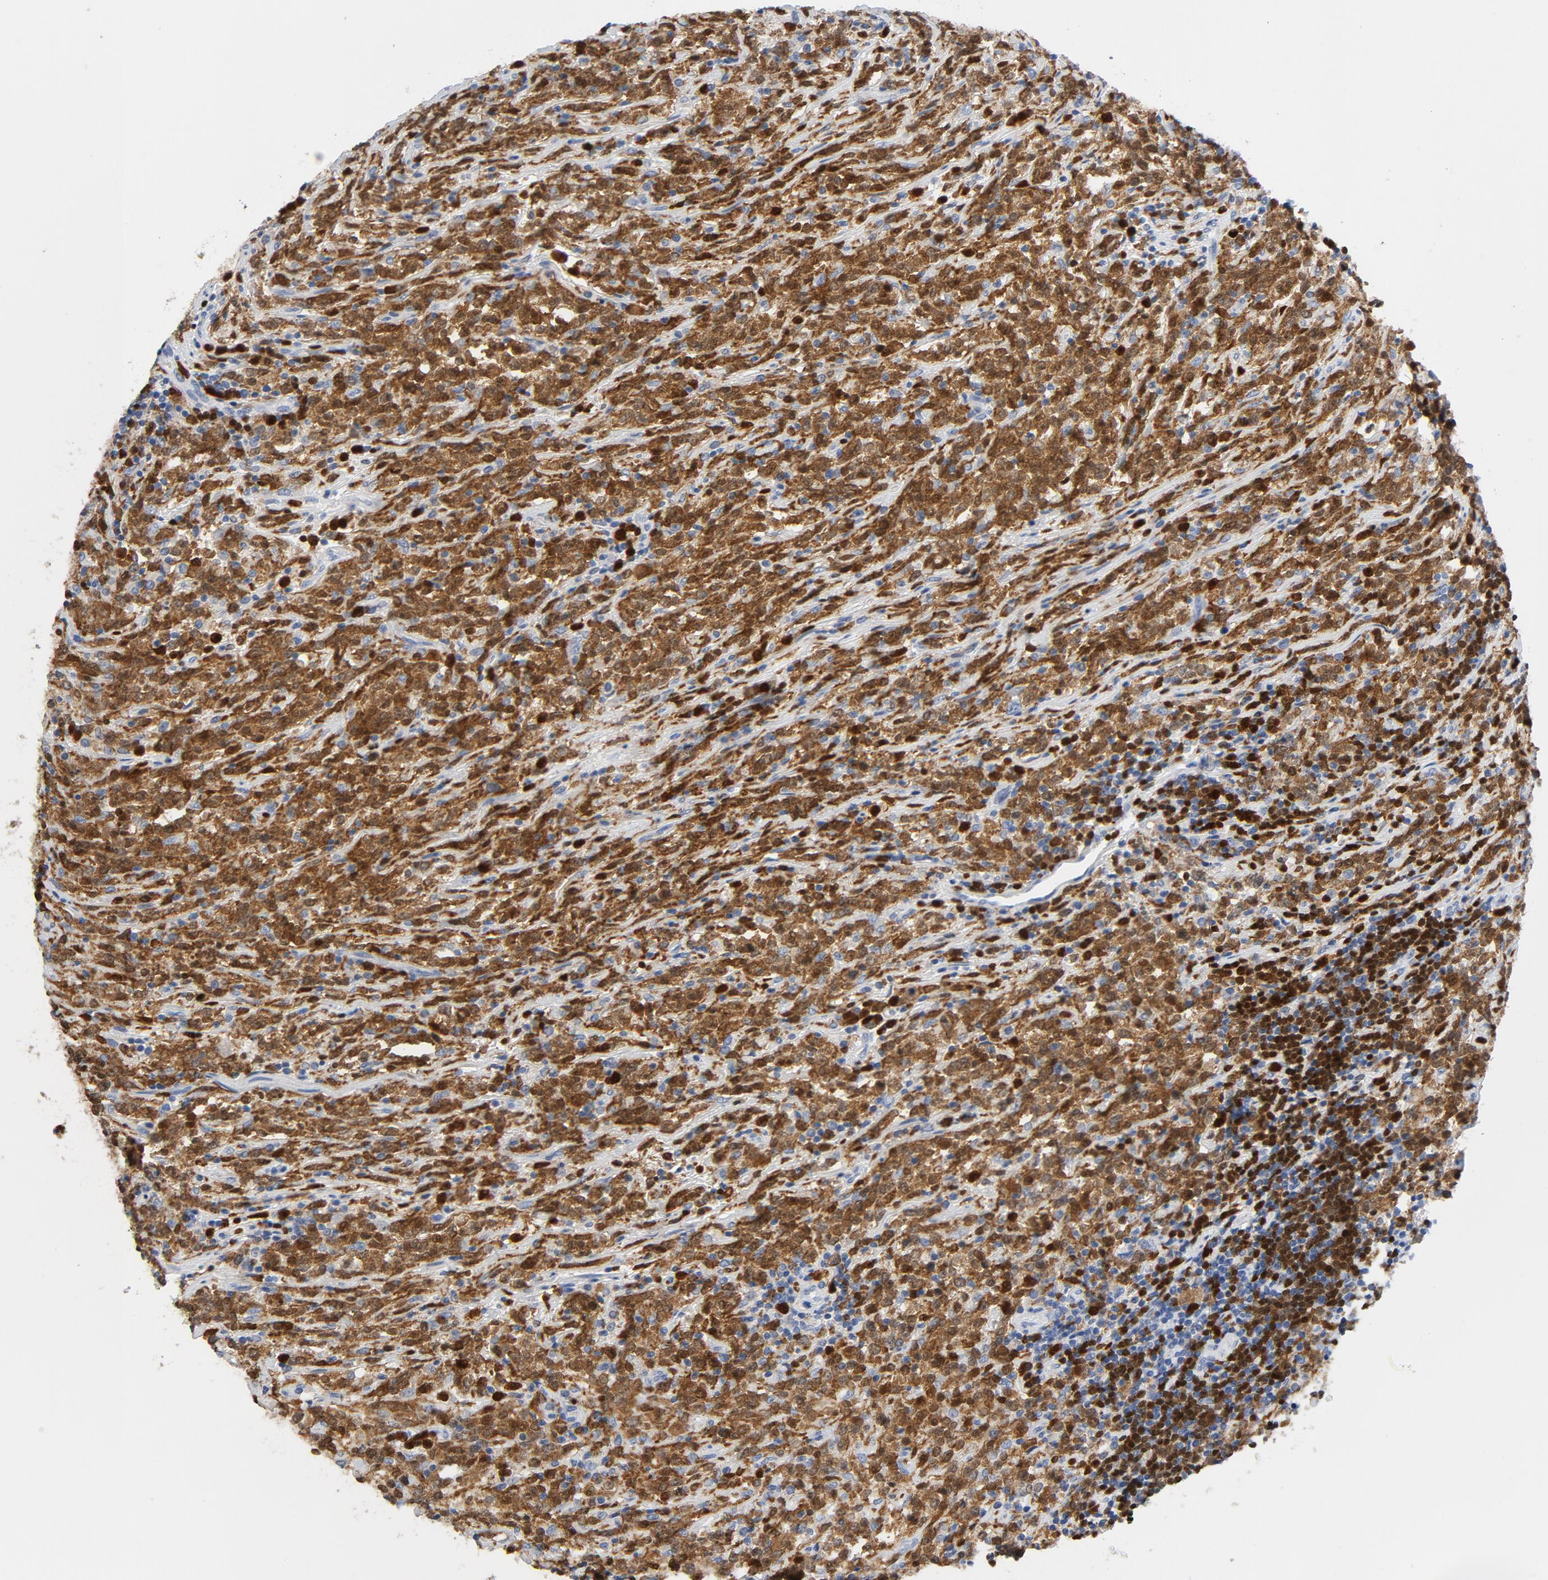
{"staining": {"intensity": "strong", "quantity": ">75%", "location": "cytoplasmic/membranous,nuclear"}, "tissue": "lymphoma", "cell_type": "Tumor cells", "image_type": "cancer", "snomed": [{"axis": "morphology", "description": "Malignant lymphoma, non-Hodgkin's type, High grade"}, {"axis": "topography", "description": "Soft tissue"}], "caption": "Immunohistochemical staining of human malignant lymphoma, non-Hodgkin's type (high-grade) demonstrates strong cytoplasmic/membranous and nuclear protein staining in about >75% of tumor cells. Ihc stains the protein in brown and the nuclei are stained blue.", "gene": "NCF1", "patient": {"sex": "male", "age": 18}}